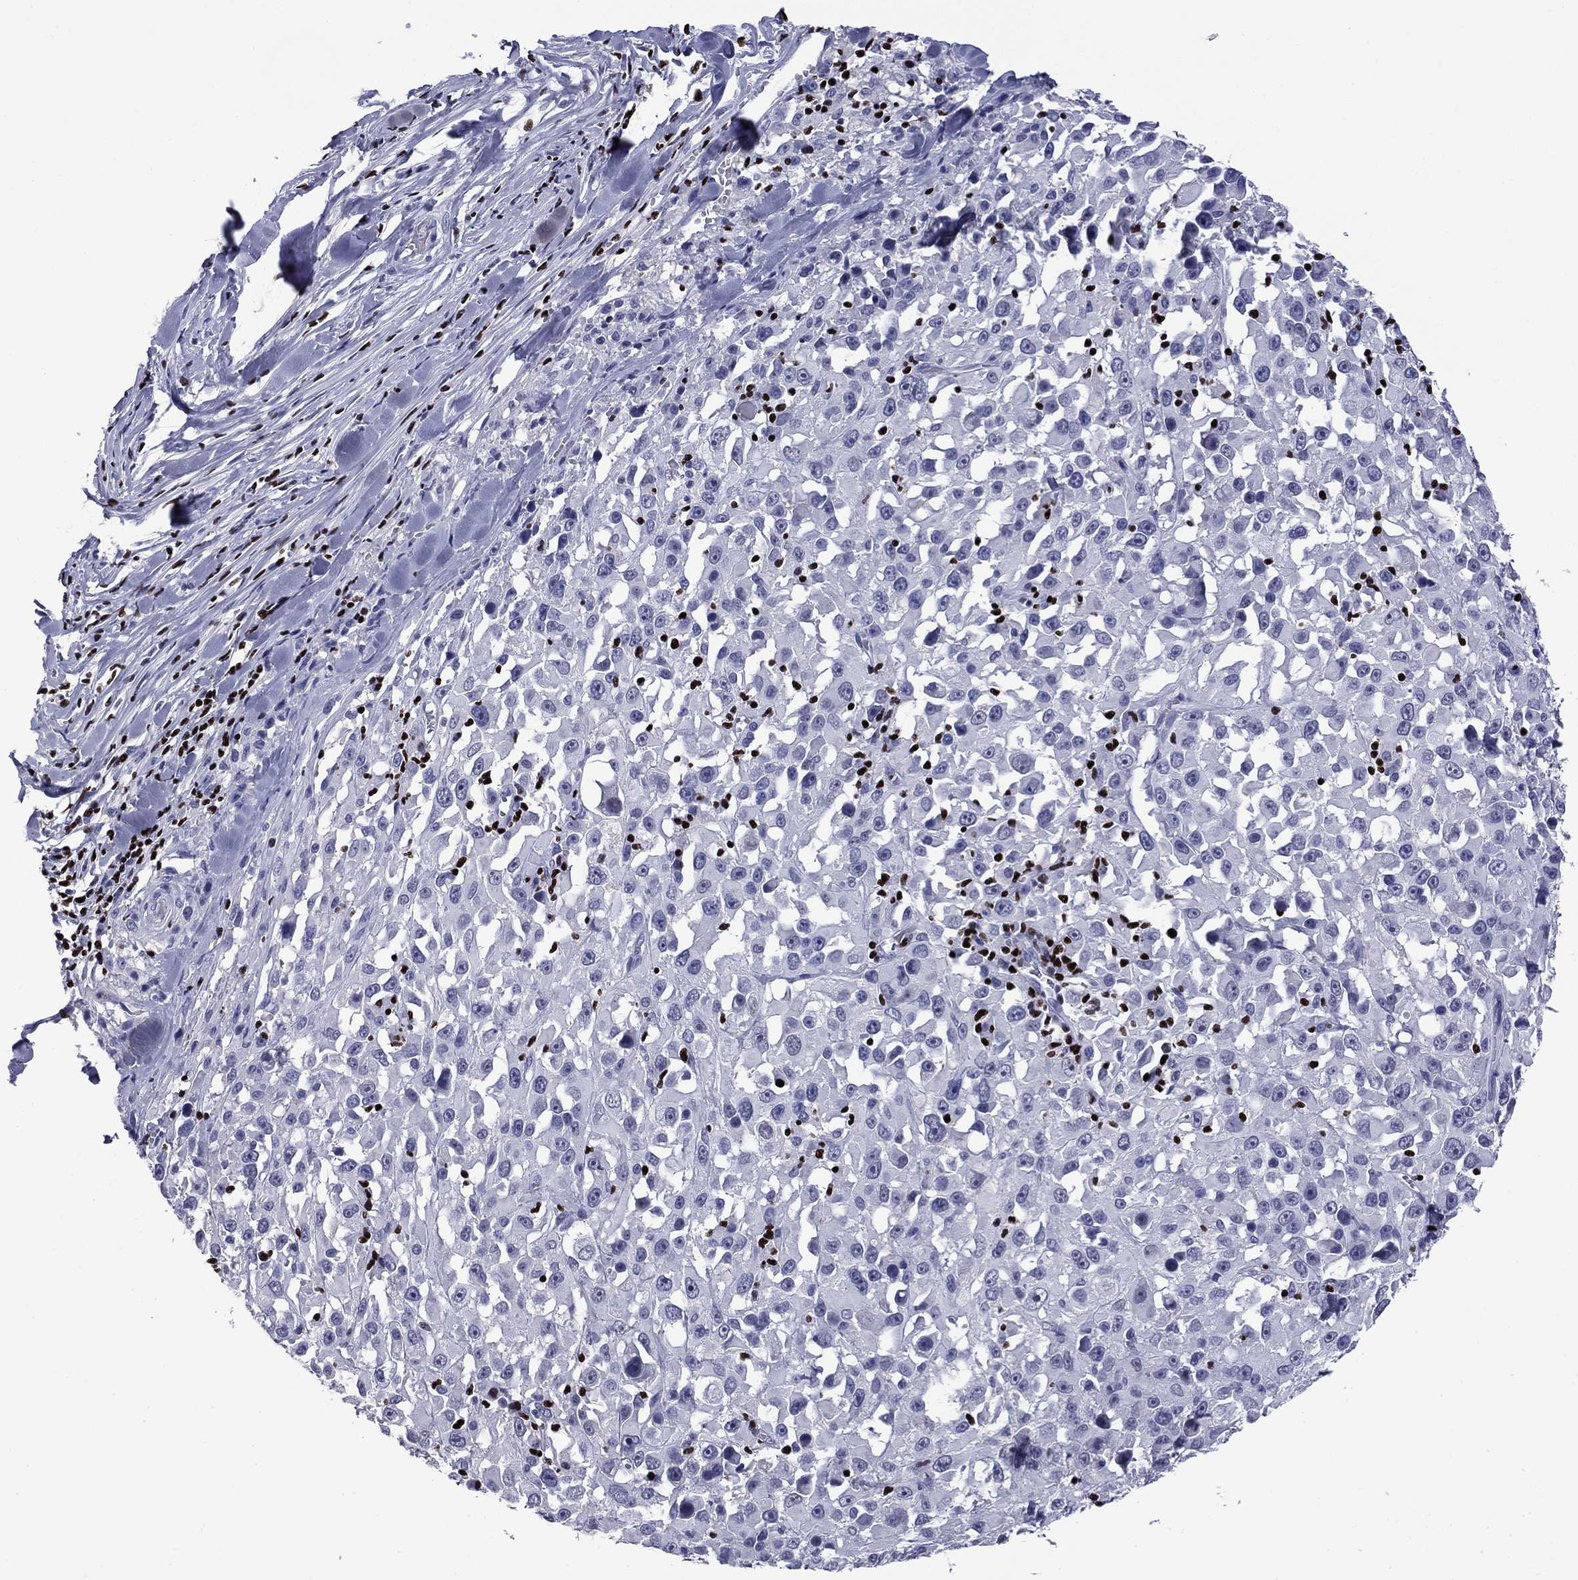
{"staining": {"intensity": "negative", "quantity": "none", "location": "none"}, "tissue": "melanoma", "cell_type": "Tumor cells", "image_type": "cancer", "snomed": [{"axis": "morphology", "description": "Malignant melanoma, Metastatic site"}, {"axis": "topography", "description": "Lymph node"}], "caption": "This is a photomicrograph of IHC staining of malignant melanoma (metastatic site), which shows no expression in tumor cells. The staining is performed using DAB (3,3'-diaminobenzidine) brown chromogen with nuclei counter-stained in using hematoxylin.", "gene": "IKZF3", "patient": {"sex": "male", "age": 50}}